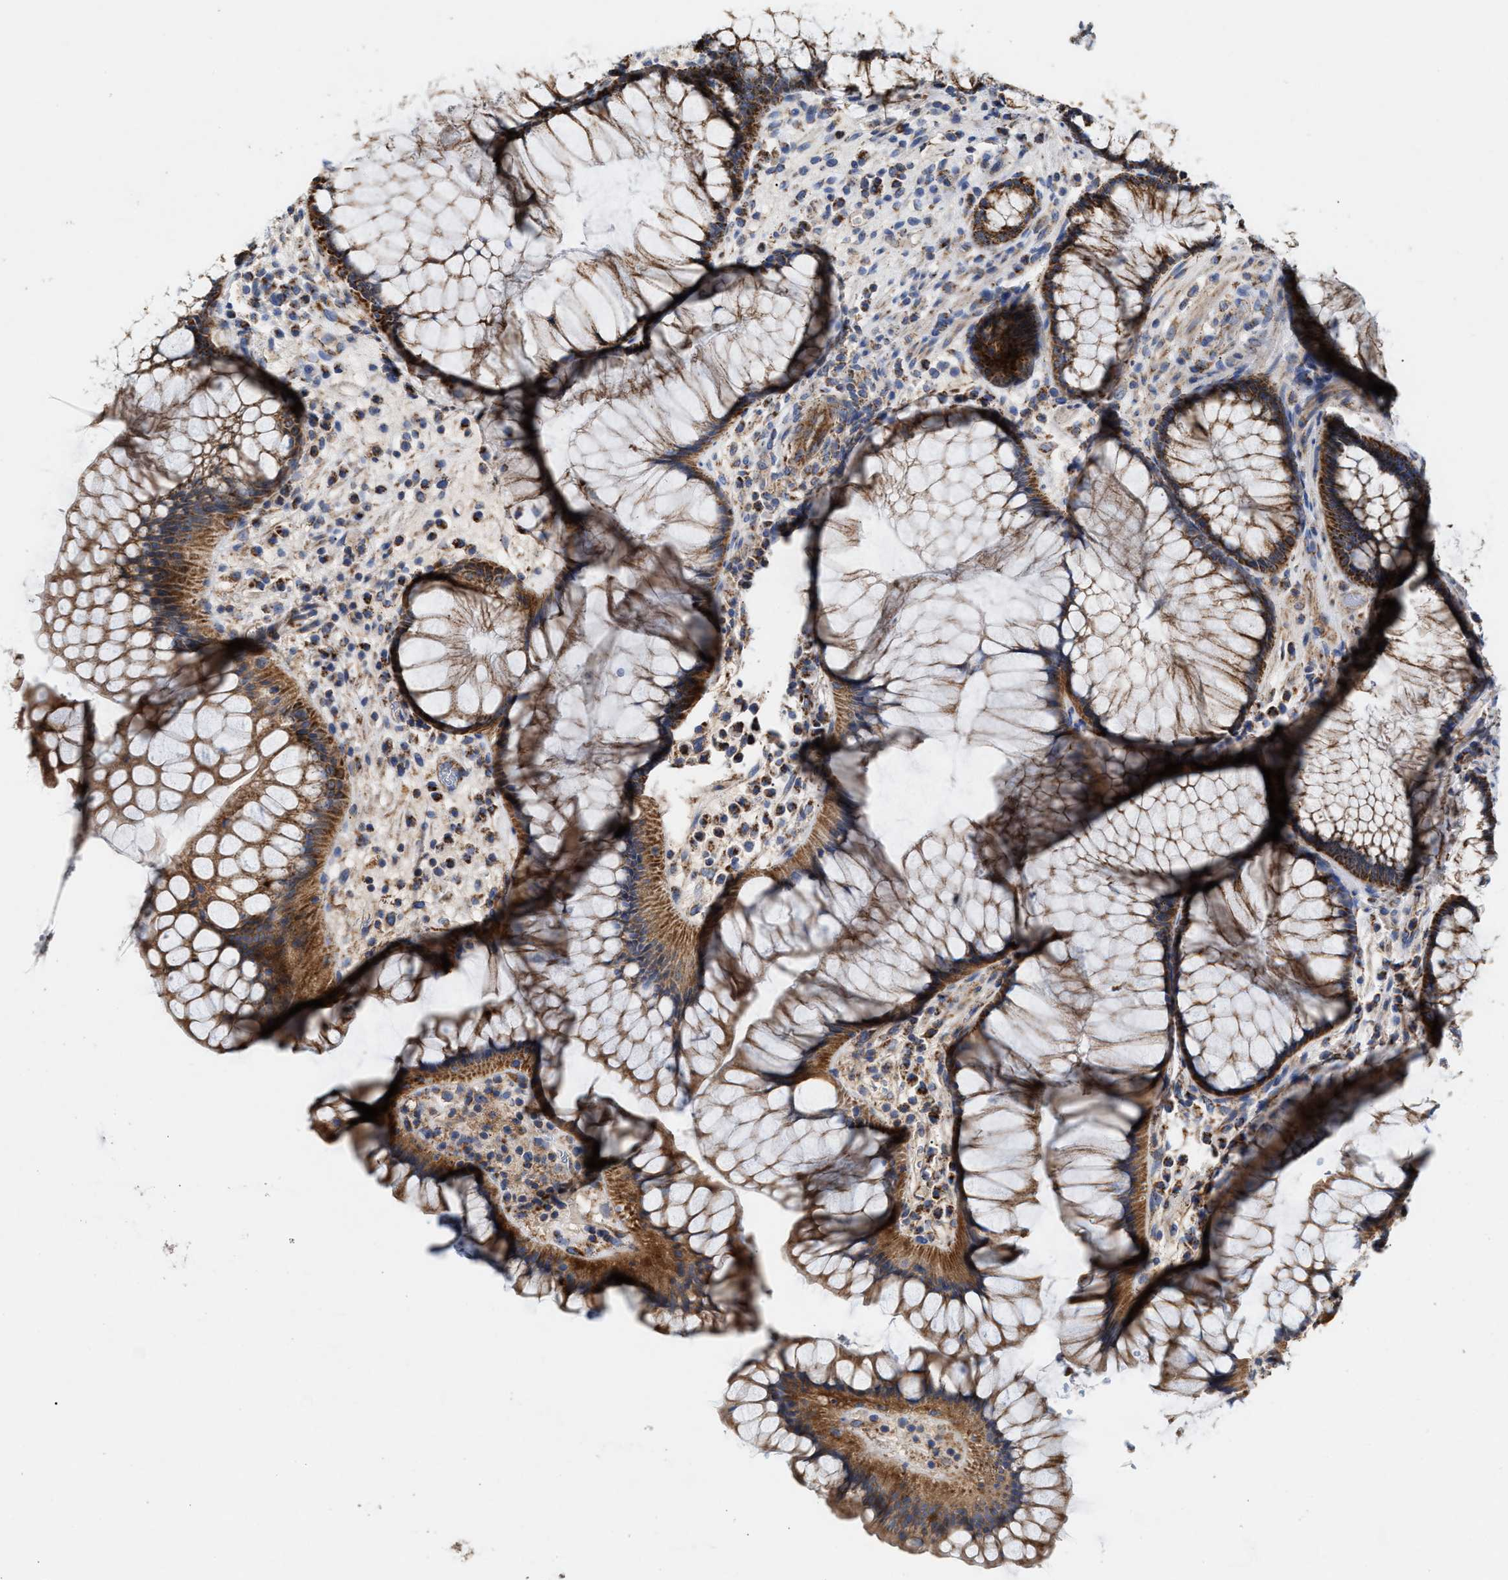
{"staining": {"intensity": "strong", "quantity": ">75%", "location": "cytoplasmic/membranous"}, "tissue": "rectum", "cell_type": "Glandular cells", "image_type": "normal", "snomed": [{"axis": "morphology", "description": "Normal tissue, NOS"}, {"axis": "topography", "description": "Rectum"}], "caption": "Immunohistochemical staining of benign human rectum displays strong cytoplasmic/membranous protein staining in about >75% of glandular cells. The staining is performed using DAB (3,3'-diaminobenzidine) brown chromogen to label protein expression. The nuclei are counter-stained blue using hematoxylin.", "gene": "MECR", "patient": {"sex": "male", "age": 51}}